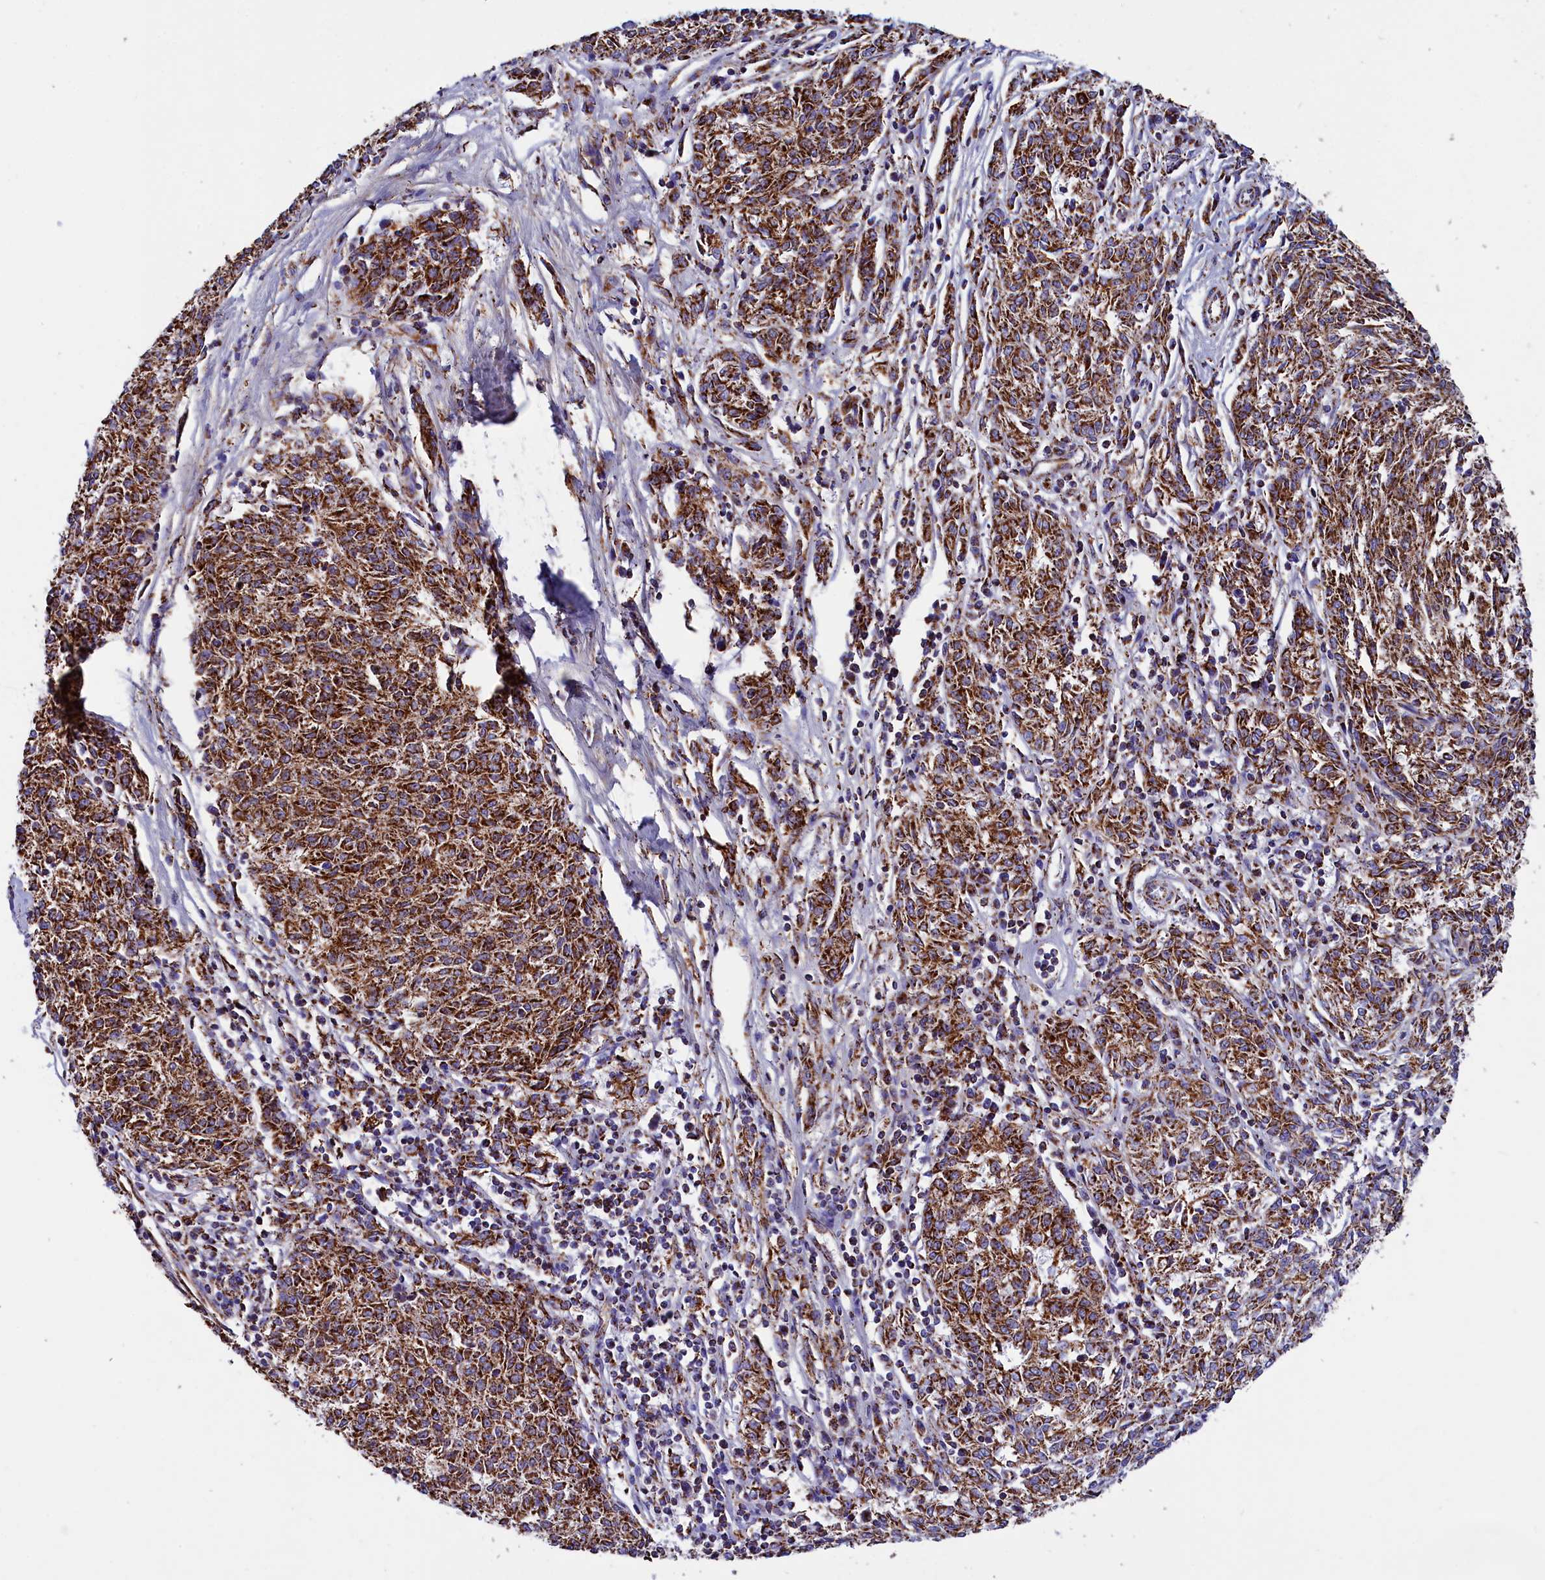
{"staining": {"intensity": "strong", "quantity": ">75%", "location": "cytoplasmic/membranous"}, "tissue": "melanoma", "cell_type": "Tumor cells", "image_type": "cancer", "snomed": [{"axis": "morphology", "description": "Malignant melanoma, NOS"}, {"axis": "topography", "description": "Skin"}], "caption": "Human malignant melanoma stained with a brown dye reveals strong cytoplasmic/membranous positive expression in approximately >75% of tumor cells.", "gene": "SLC39A3", "patient": {"sex": "female", "age": 72}}